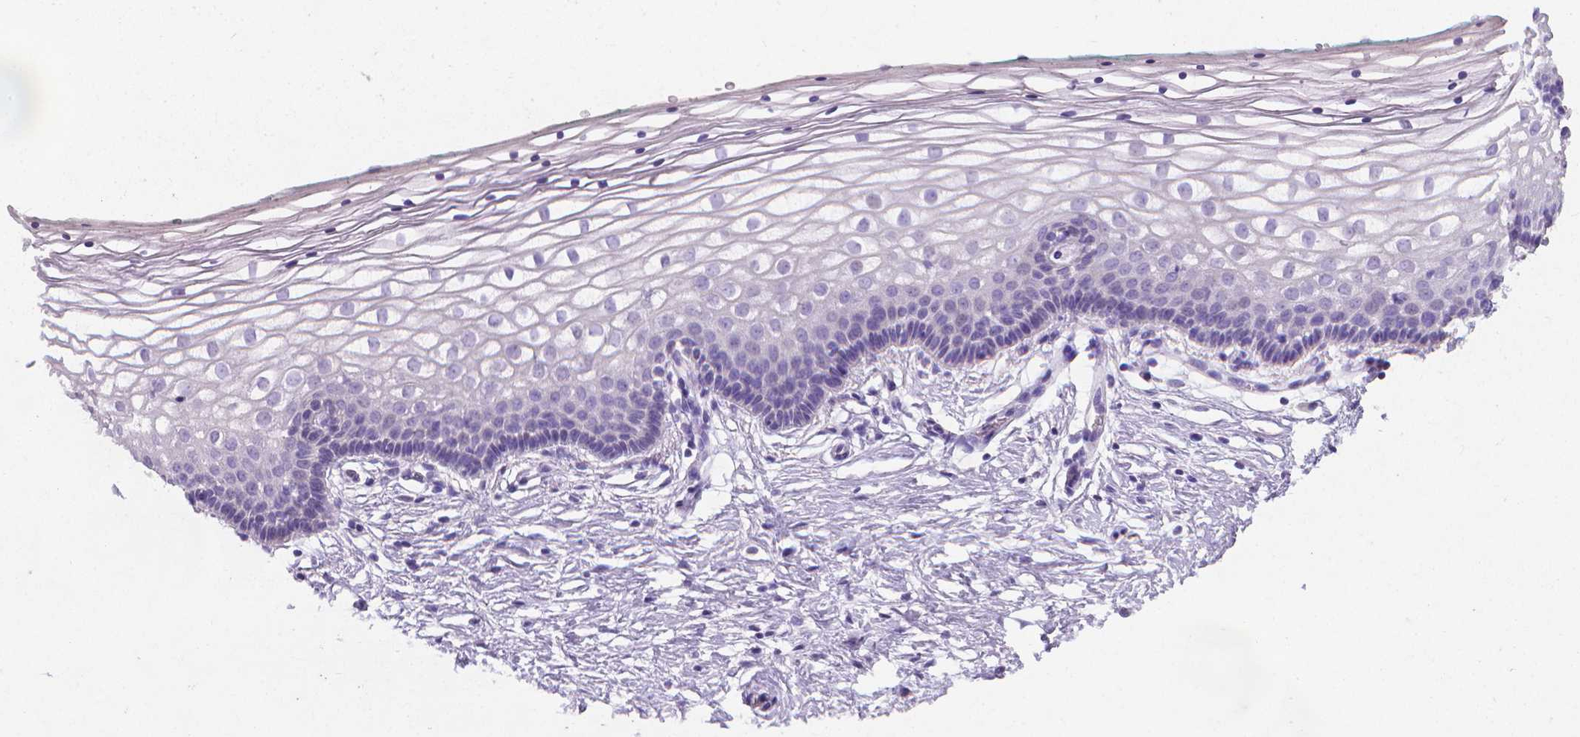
{"staining": {"intensity": "negative", "quantity": "none", "location": "none"}, "tissue": "vagina", "cell_type": "Squamous epithelial cells", "image_type": "normal", "snomed": [{"axis": "morphology", "description": "Normal tissue, NOS"}, {"axis": "topography", "description": "Vagina"}], "caption": "The micrograph demonstrates no significant expression in squamous epithelial cells of vagina.", "gene": "XPNPEP2", "patient": {"sex": "female", "age": 36}}